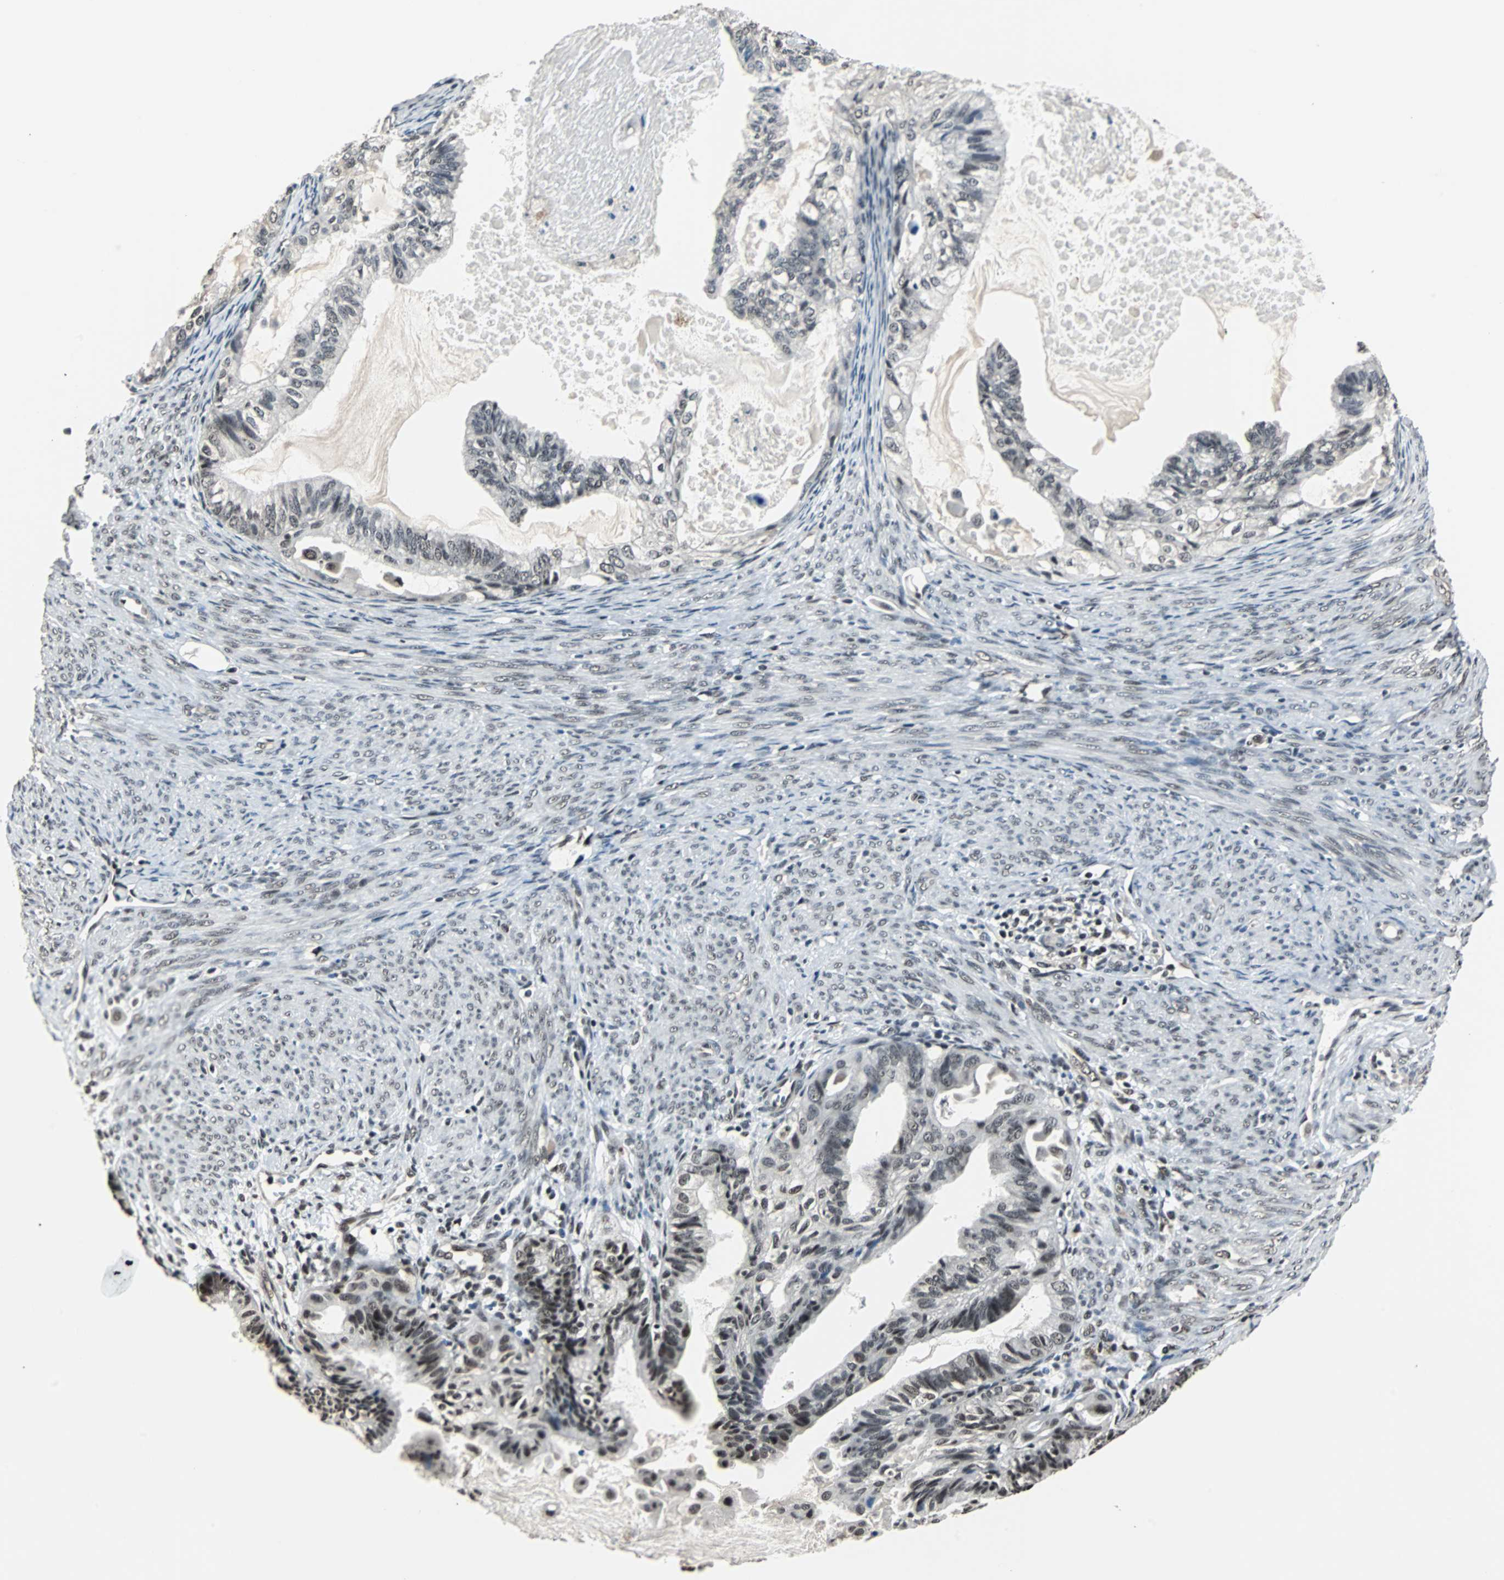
{"staining": {"intensity": "weak", "quantity": "25%-75%", "location": "nuclear"}, "tissue": "cervical cancer", "cell_type": "Tumor cells", "image_type": "cancer", "snomed": [{"axis": "morphology", "description": "Normal tissue, NOS"}, {"axis": "morphology", "description": "Adenocarcinoma, NOS"}, {"axis": "topography", "description": "Cervix"}, {"axis": "topography", "description": "Endometrium"}], "caption": "Approximately 25%-75% of tumor cells in human cervical cancer (adenocarcinoma) demonstrate weak nuclear protein expression as visualized by brown immunohistochemical staining.", "gene": "MKX", "patient": {"sex": "female", "age": 86}}